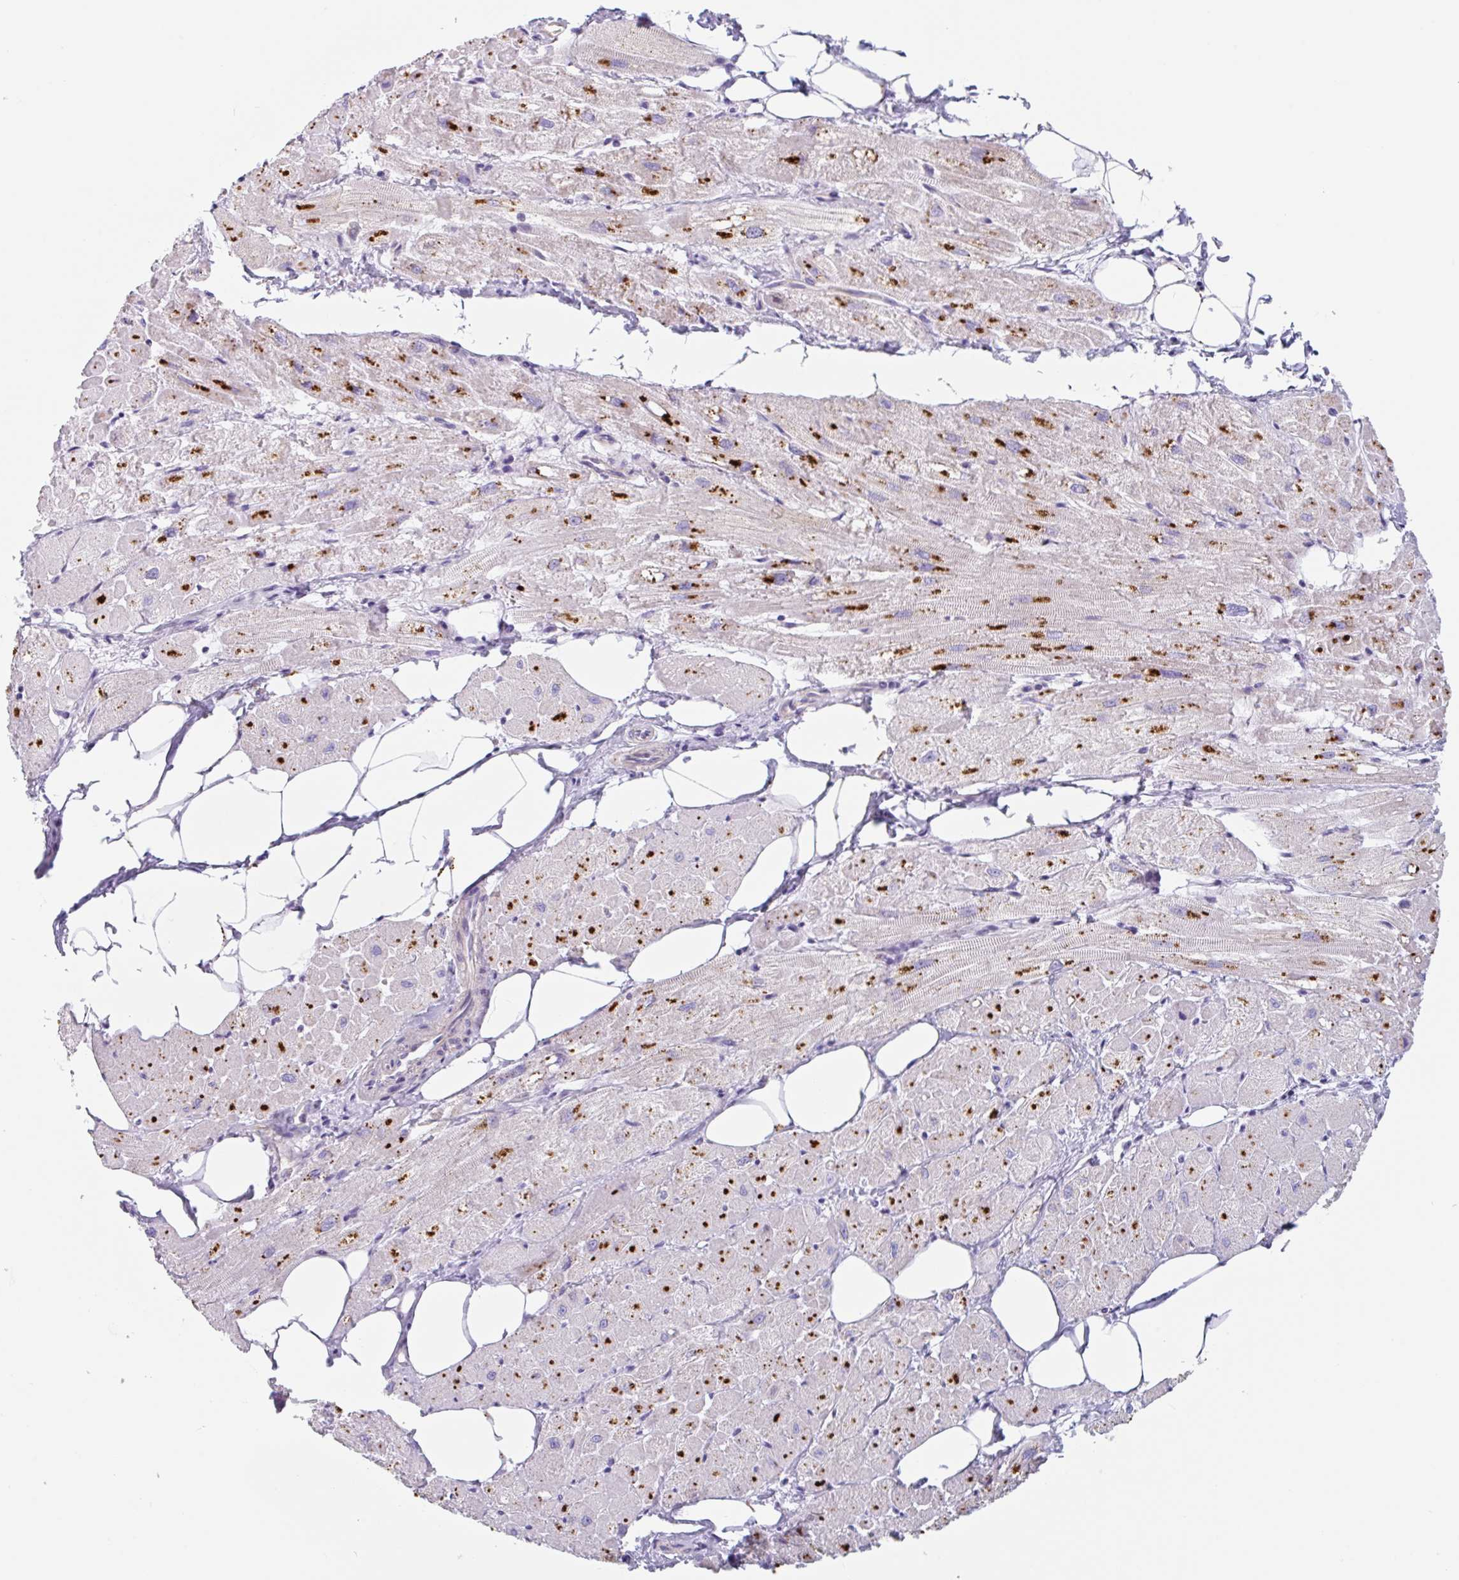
{"staining": {"intensity": "strong", "quantity": ">75%", "location": "cytoplasmic/membranous"}, "tissue": "heart muscle", "cell_type": "Cardiomyocytes", "image_type": "normal", "snomed": [{"axis": "morphology", "description": "Normal tissue, NOS"}, {"axis": "topography", "description": "Heart"}], "caption": "High-magnification brightfield microscopy of normal heart muscle stained with DAB (brown) and counterstained with hematoxylin (blue). cardiomyocytes exhibit strong cytoplasmic/membranous positivity is present in approximately>75% of cells.", "gene": "LENG9", "patient": {"sex": "male", "age": 62}}